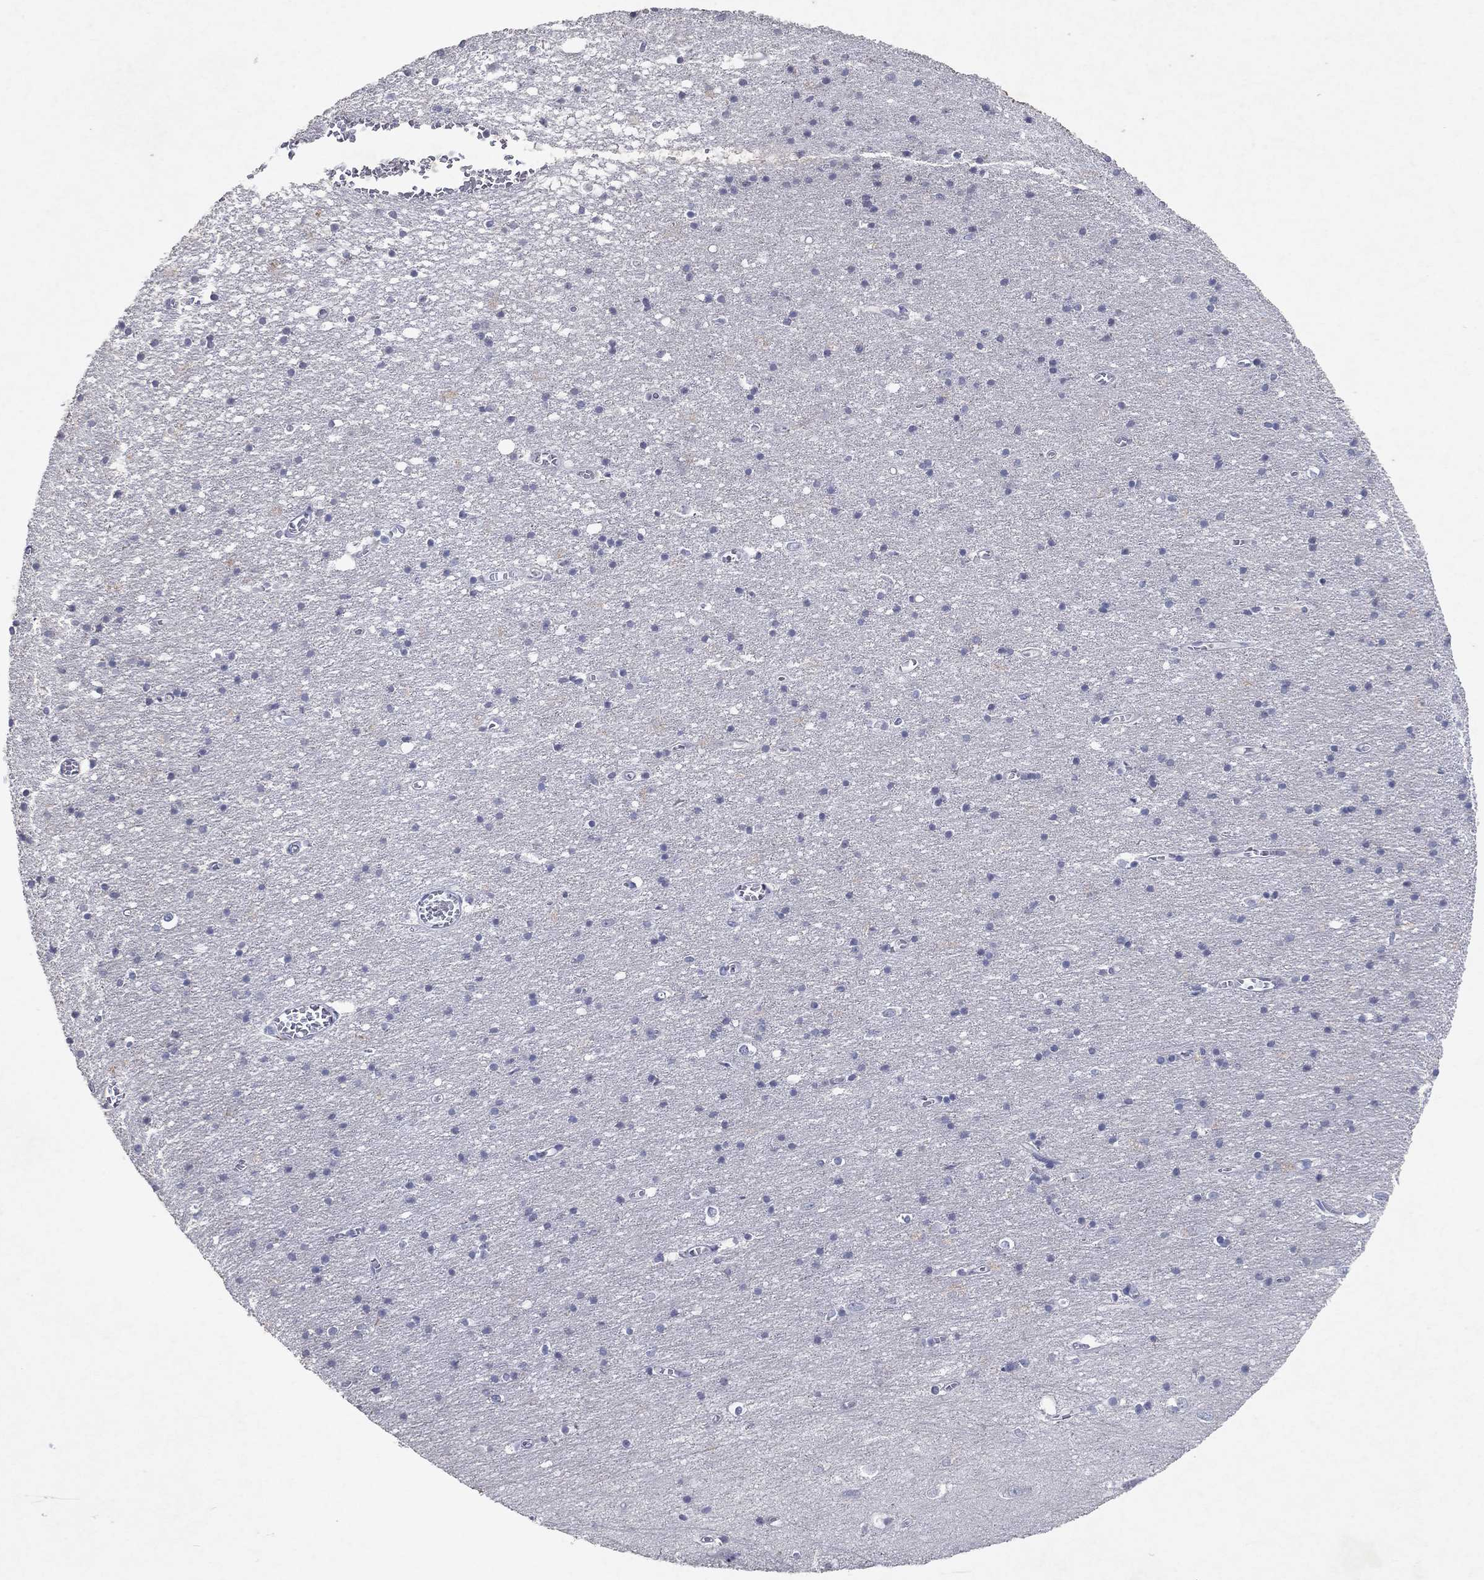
{"staining": {"intensity": "weak", "quantity": "<25%", "location": "cytoplasmic/membranous"}, "tissue": "cerebral cortex", "cell_type": "Endothelial cells", "image_type": "normal", "snomed": [{"axis": "morphology", "description": "Normal tissue, NOS"}, {"axis": "topography", "description": "Cerebral cortex"}], "caption": "This histopathology image is of unremarkable cerebral cortex stained with IHC to label a protein in brown with the nuclei are counter-stained blue. There is no positivity in endothelial cells. (DAB immunohistochemistry (IHC), high magnification).", "gene": "KRT40", "patient": {"sex": "male", "age": 70}}